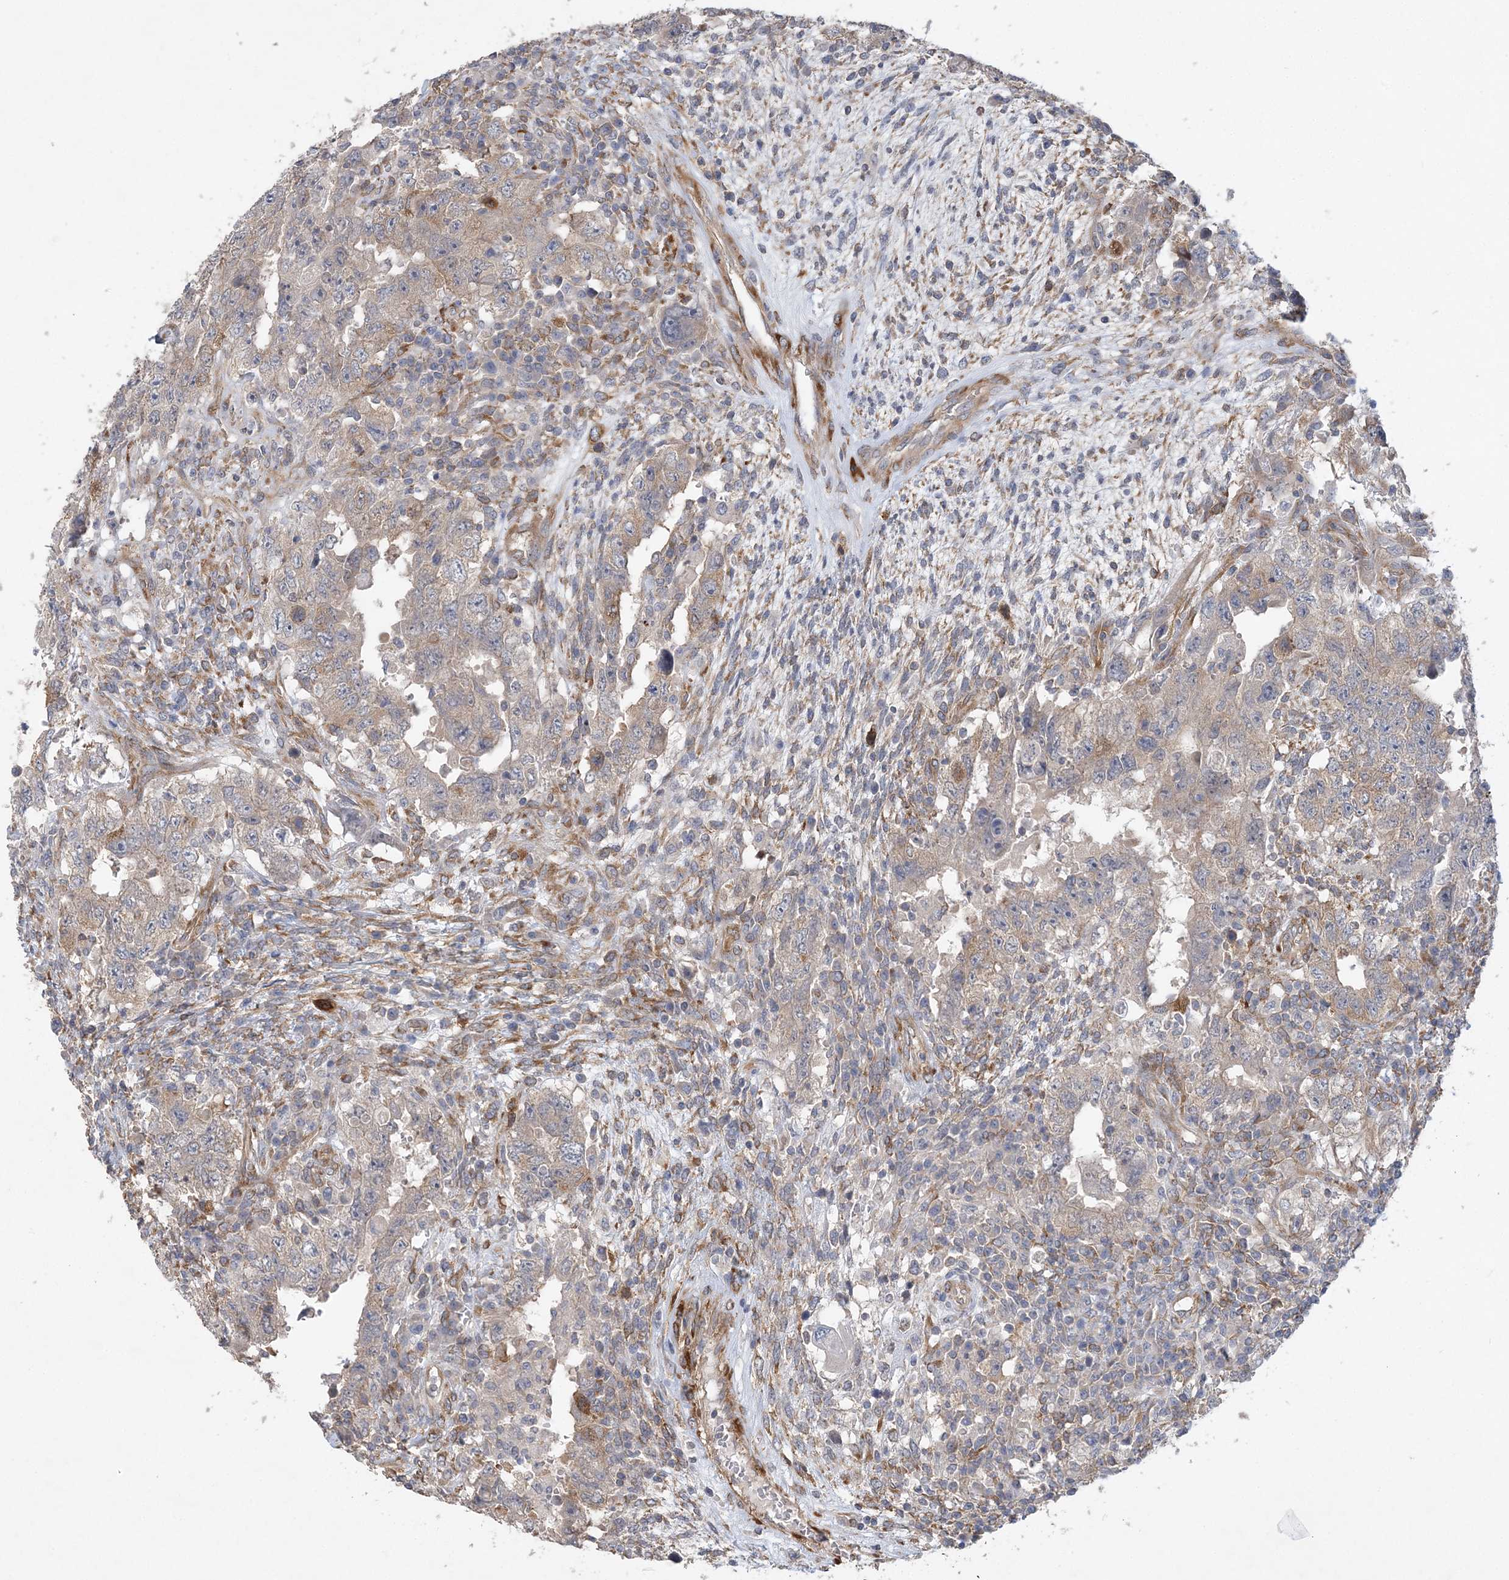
{"staining": {"intensity": "weak", "quantity": "25%-75%", "location": "cytoplasmic/membranous"}, "tissue": "testis cancer", "cell_type": "Tumor cells", "image_type": "cancer", "snomed": [{"axis": "morphology", "description": "Carcinoma, Embryonal, NOS"}, {"axis": "topography", "description": "Testis"}], "caption": "Testis cancer (embryonal carcinoma) tissue shows weak cytoplasmic/membranous positivity in about 25%-75% of tumor cells (DAB IHC, brown staining for protein, blue staining for nuclei).", "gene": "MAP4K5", "patient": {"sex": "male", "age": 26}}